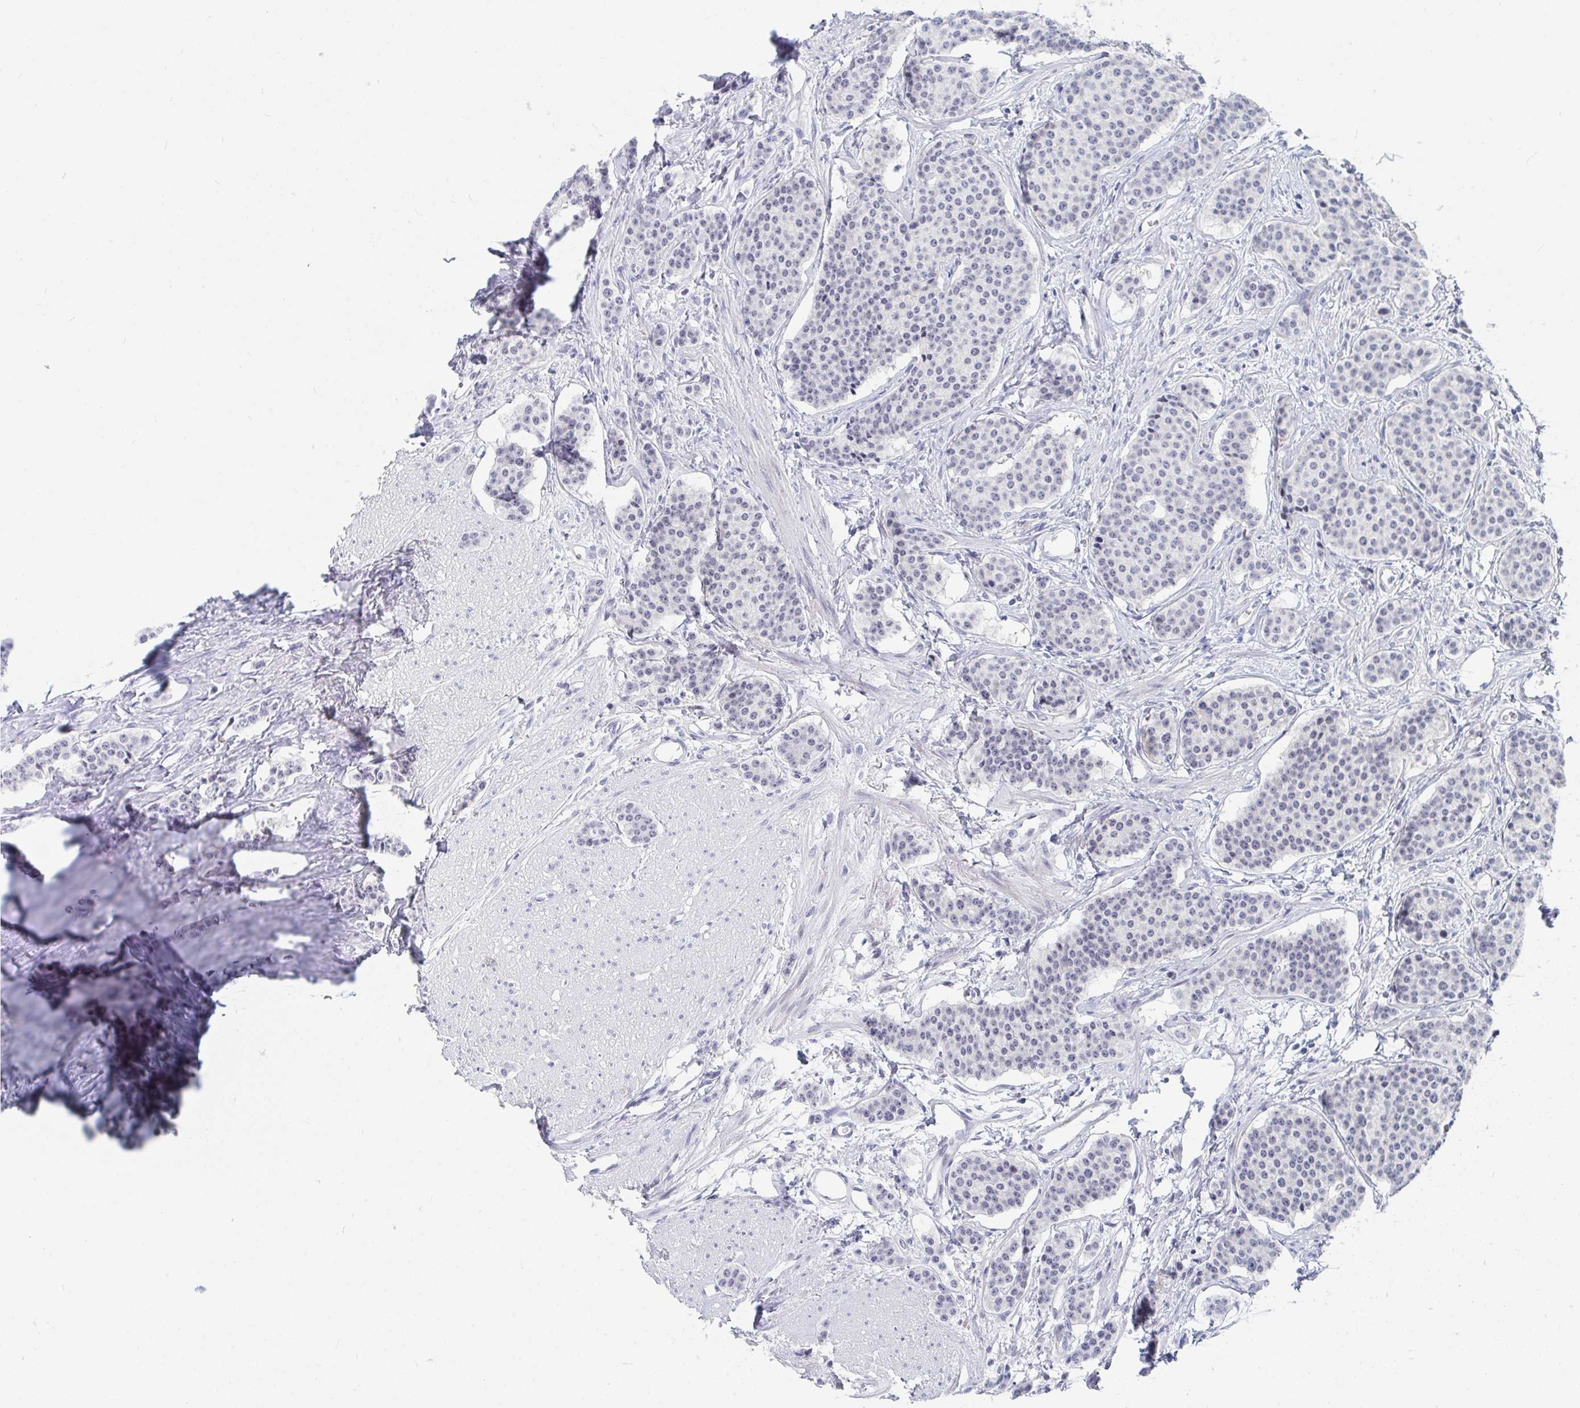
{"staining": {"intensity": "negative", "quantity": "none", "location": "none"}, "tissue": "carcinoid", "cell_type": "Tumor cells", "image_type": "cancer", "snomed": [{"axis": "morphology", "description": "Carcinoid, malignant, NOS"}, {"axis": "topography", "description": "Small intestine"}], "caption": "Immunohistochemistry (IHC) image of carcinoid stained for a protein (brown), which shows no staining in tumor cells.", "gene": "DAOA", "patient": {"sex": "female", "age": 64}}